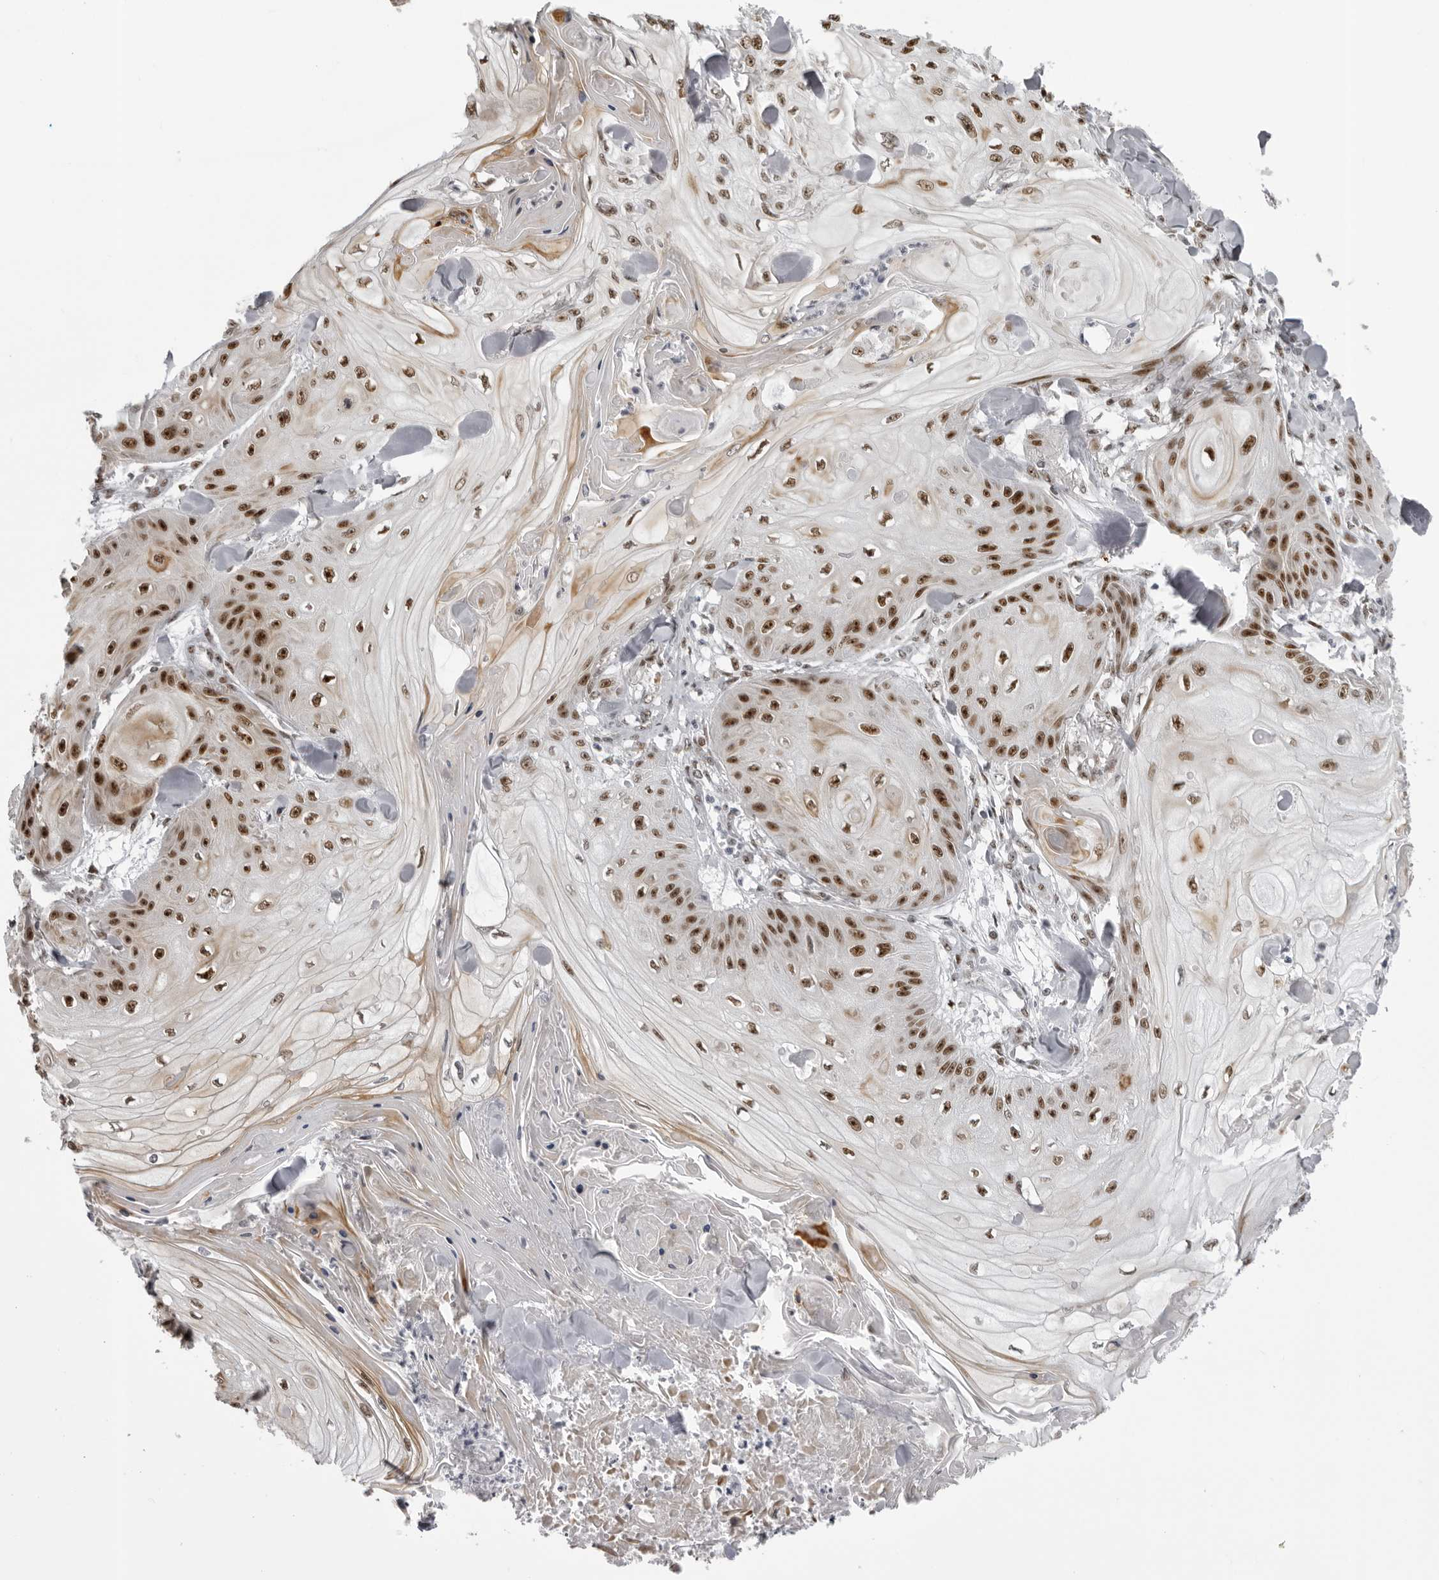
{"staining": {"intensity": "strong", "quantity": ">75%", "location": "nuclear"}, "tissue": "skin cancer", "cell_type": "Tumor cells", "image_type": "cancer", "snomed": [{"axis": "morphology", "description": "Squamous cell carcinoma, NOS"}, {"axis": "topography", "description": "Skin"}], "caption": "Immunohistochemical staining of squamous cell carcinoma (skin) reveals high levels of strong nuclear positivity in about >75% of tumor cells. The protein of interest is shown in brown color, while the nuclei are stained blue.", "gene": "HEXIM2", "patient": {"sex": "male", "age": 74}}